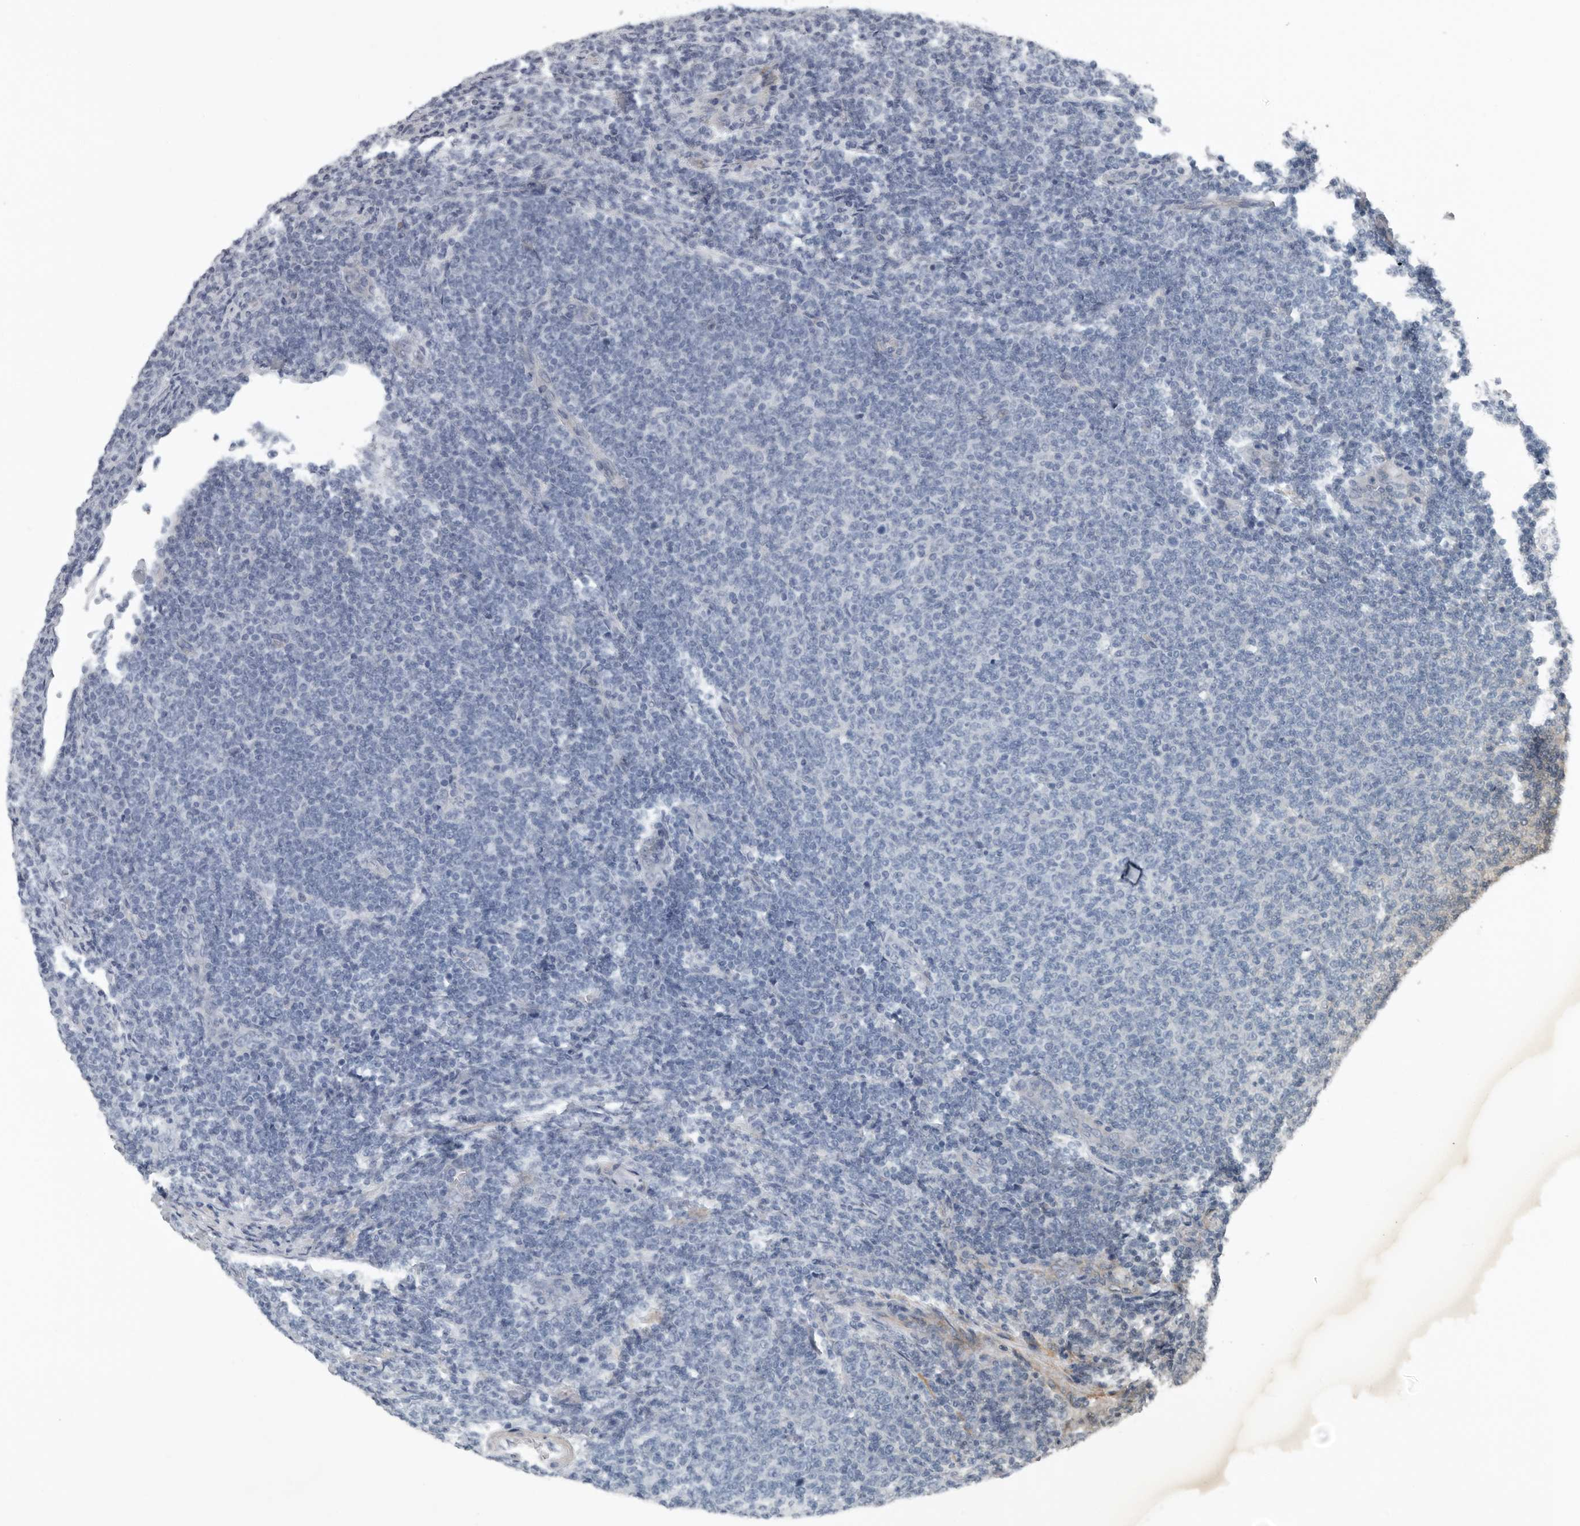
{"staining": {"intensity": "negative", "quantity": "none", "location": "none"}, "tissue": "lymphoma", "cell_type": "Tumor cells", "image_type": "cancer", "snomed": [{"axis": "morphology", "description": "Malignant lymphoma, non-Hodgkin's type, Low grade"}, {"axis": "topography", "description": "Lymph node"}], "caption": "The photomicrograph demonstrates no staining of tumor cells in lymphoma.", "gene": "DPY19L4", "patient": {"sex": "male", "age": 66}}